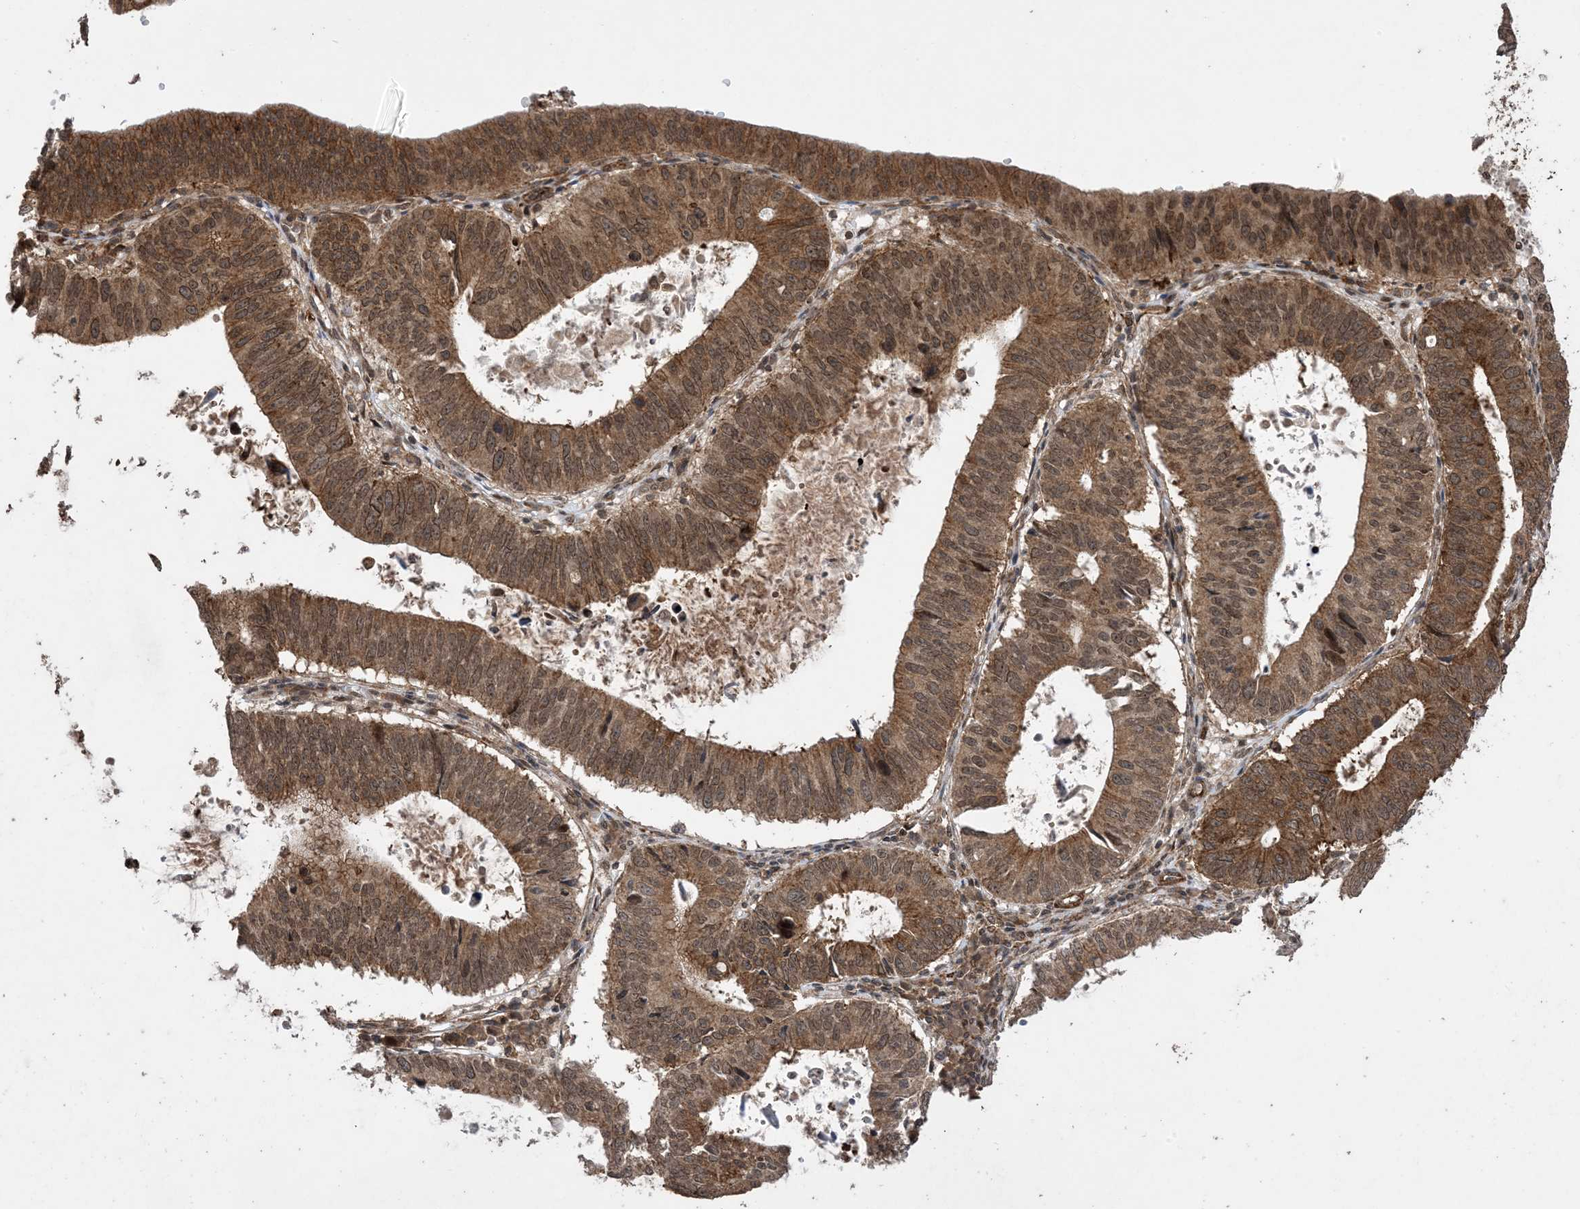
{"staining": {"intensity": "moderate", "quantity": ">75%", "location": "cytoplasmic/membranous,nuclear"}, "tissue": "stomach cancer", "cell_type": "Tumor cells", "image_type": "cancer", "snomed": [{"axis": "morphology", "description": "Adenocarcinoma, NOS"}, {"axis": "topography", "description": "Stomach"}], "caption": "Immunohistochemical staining of stomach cancer (adenocarcinoma) displays medium levels of moderate cytoplasmic/membranous and nuclear protein expression in about >75% of tumor cells.", "gene": "ZNF511", "patient": {"sex": "male", "age": 59}}